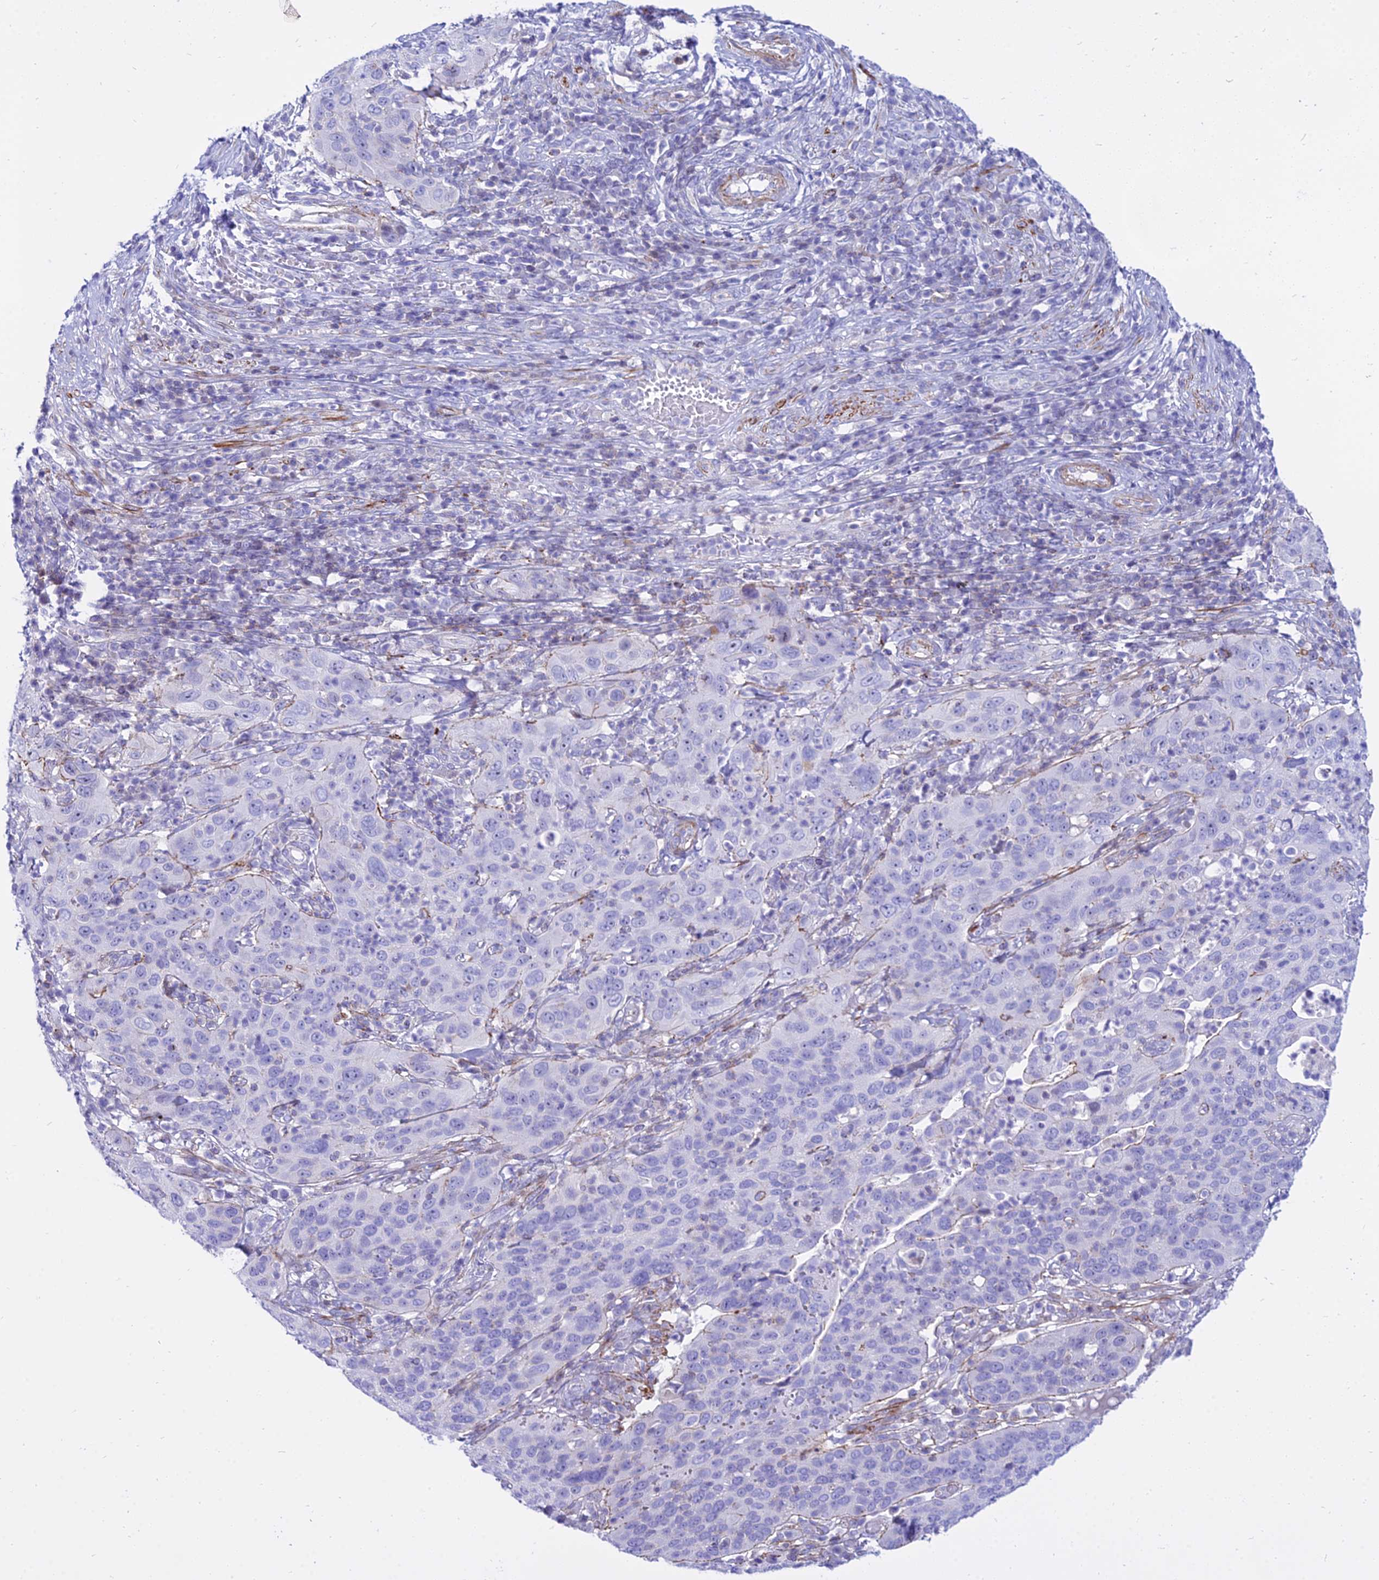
{"staining": {"intensity": "negative", "quantity": "none", "location": "none"}, "tissue": "cervical cancer", "cell_type": "Tumor cells", "image_type": "cancer", "snomed": [{"axis": "morphology", "description": "Squamous cell carcinoma, NOS"}, {"axis": "topography", "description": "Cervix"}], "caption": "Protein analysis of cervical squamous cell carcinoma reveals no significant expression in tumor cells.", "gene": "DLX1", "patient": {"sex": "female", "age": 36}}